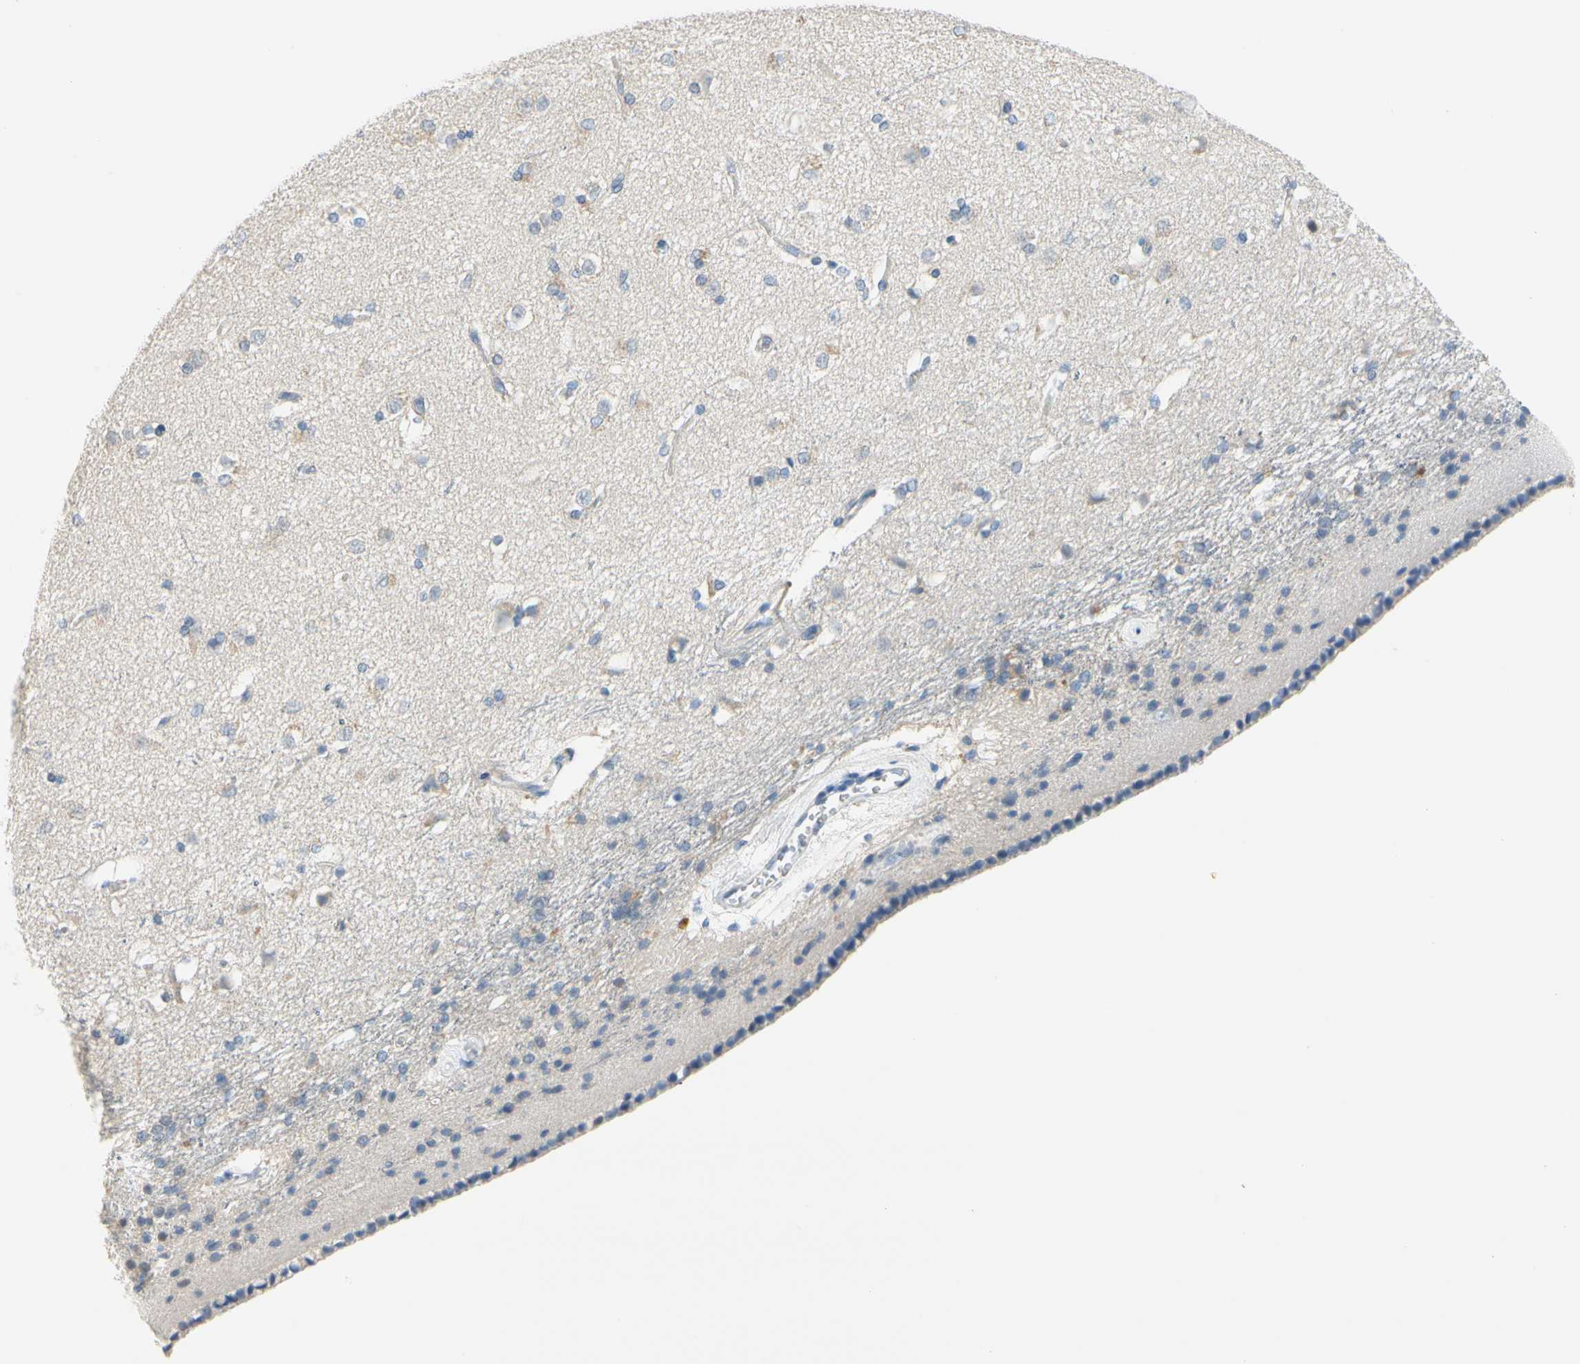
{"staining": {"intensity": "weak", "quantity": "<25%", "location": "cytoplasmic/membranous"}, "tissue": "caudate", "cell_type": "Glial cells", "image_type": "normal", "snomed": [{"axis": "morphology", "description": "Normal tissue, NOS"}, {"axis": "topography", "description": "Lateral ventricle wall"}], "caption": "Immunohistochemistry (IHC) of normal human caudate reveals no staining in glial cells.", "gene": "CKAP2", "patient": {"sex": "female", "age": 19}}